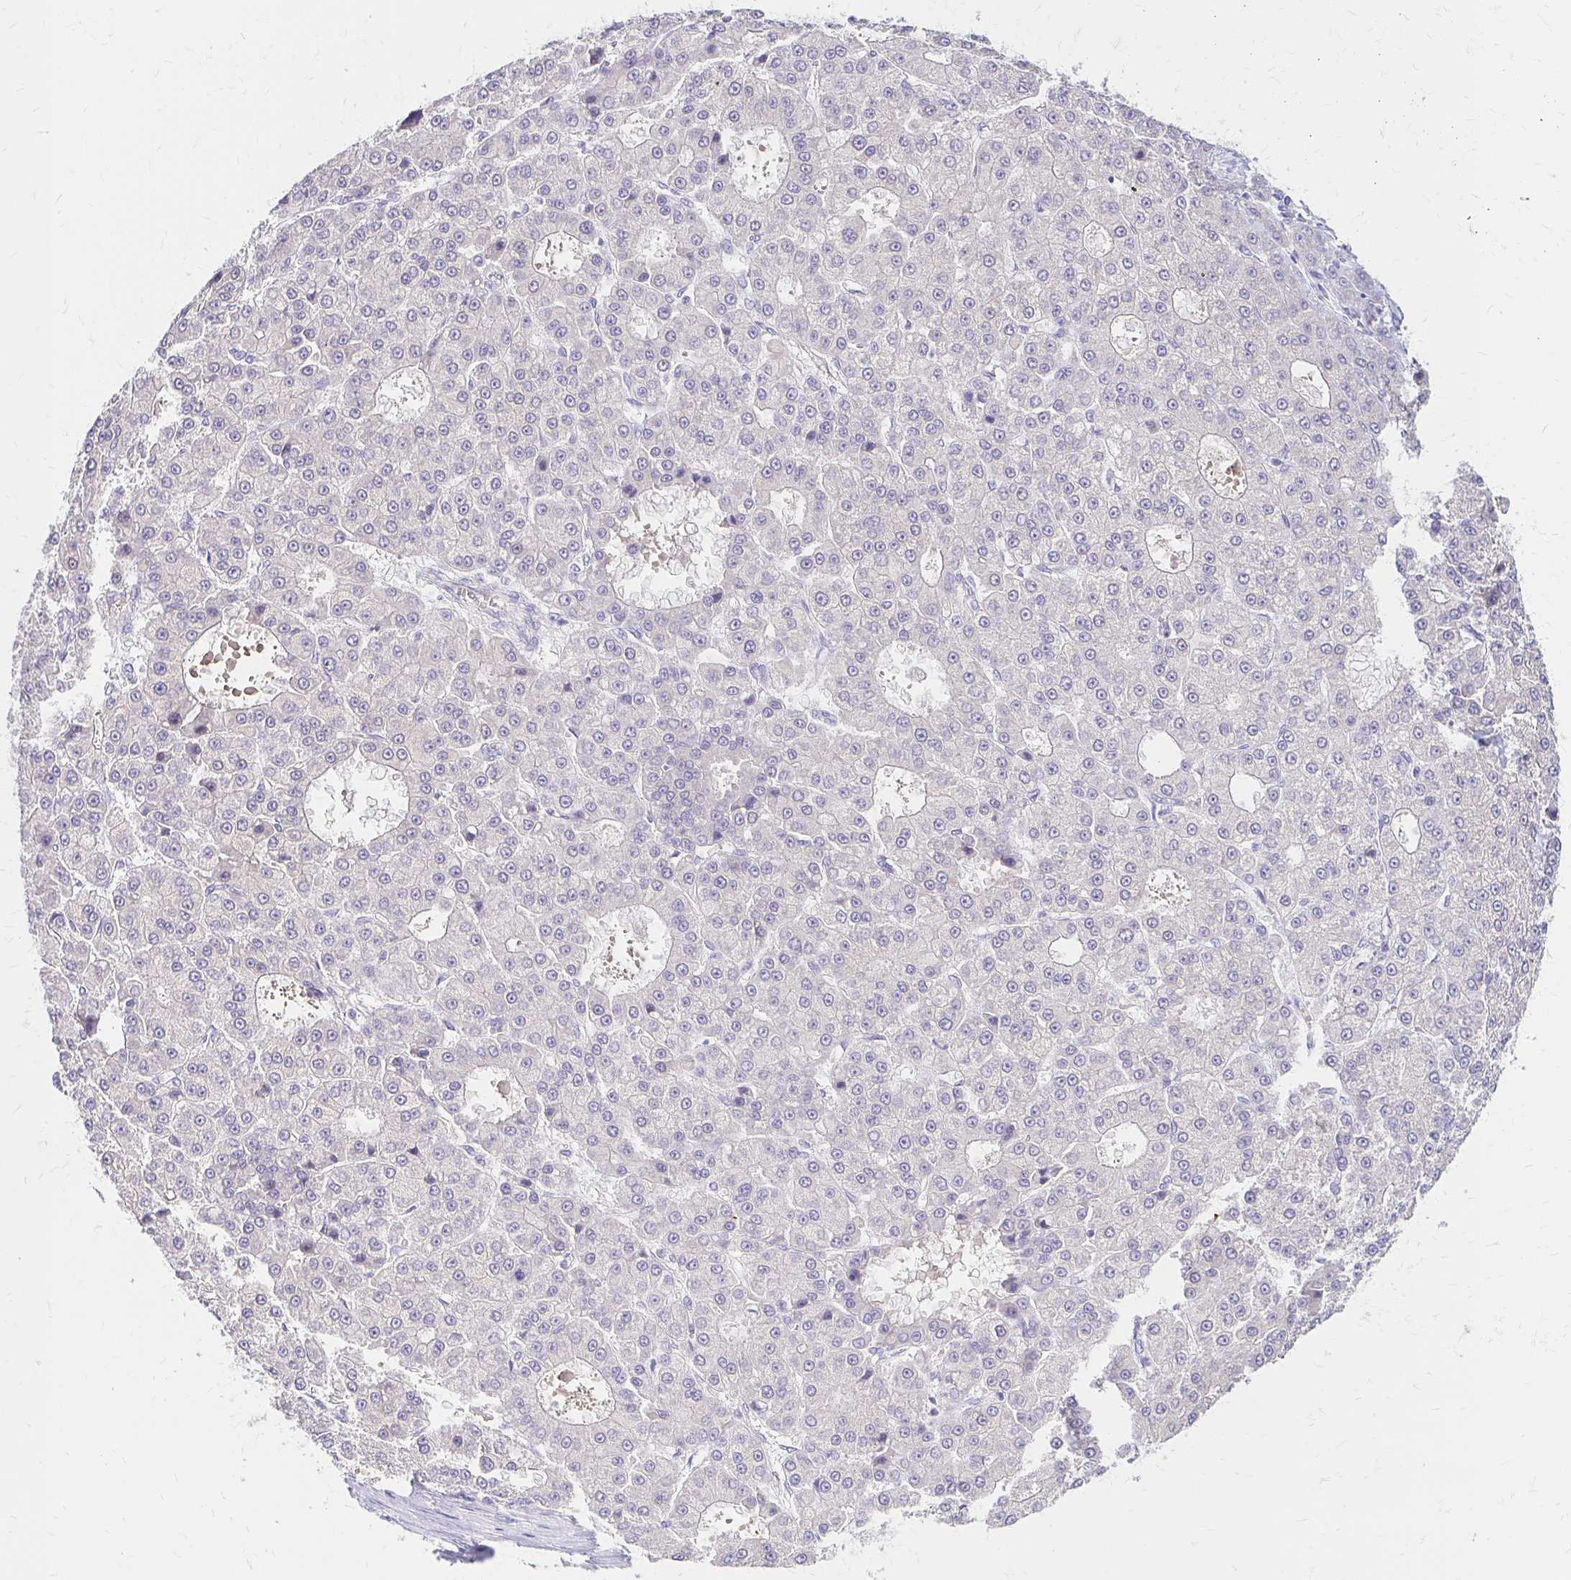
{"staining": {"intensity": "negative", "quantity": "none", "location": "none"}, "tissue": "liver cancer", "cell_type": "Tumor cells", "image_type": "cancer", "snomed": [{"axis": "morphology", "description": "Carcinoma, Hepatocellular, NOS"}, {"axis": "topography", "description": "Liver"}], "caption": "Human liver hepatocellular carcinoma stained for a protein using IHC reveals no positivity in tumor cells.", "gene": "AZGP1", "patient": {"sex": "male", "age": 70}}